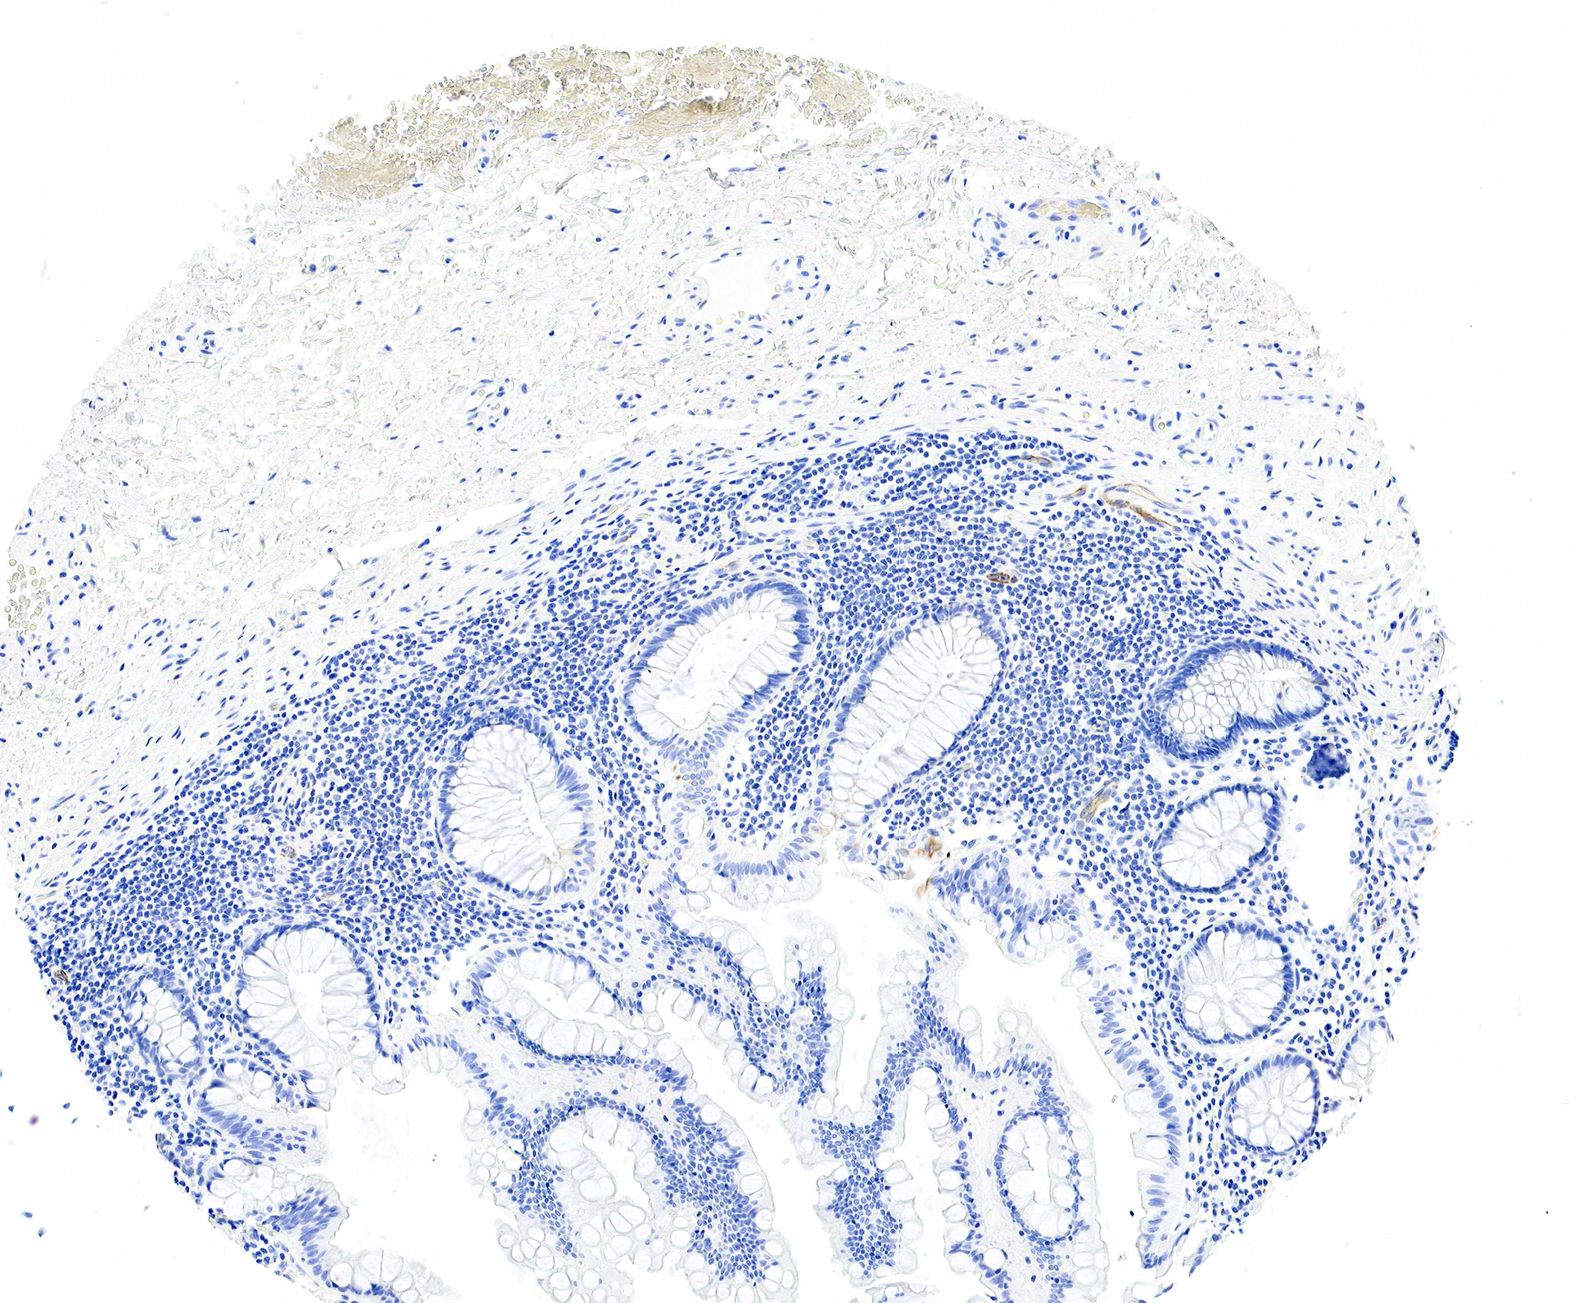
{"staining": {"intensity": "negative", "quantity": "none", "location": "none"}, "tissue": "rectum", "cell_type": "Glandular cells", "image_type": "normal", "snomed": [{"axis": "morphology", "description": "Normal tissue, NOS"}, {"axis": "topography", "description": "Rectum"}], "caption": "IHC of benign rectum demonstrates no expression in glandular cells.", "gene": "KRT7", "patient": {"sex": "male", "age": 77}}